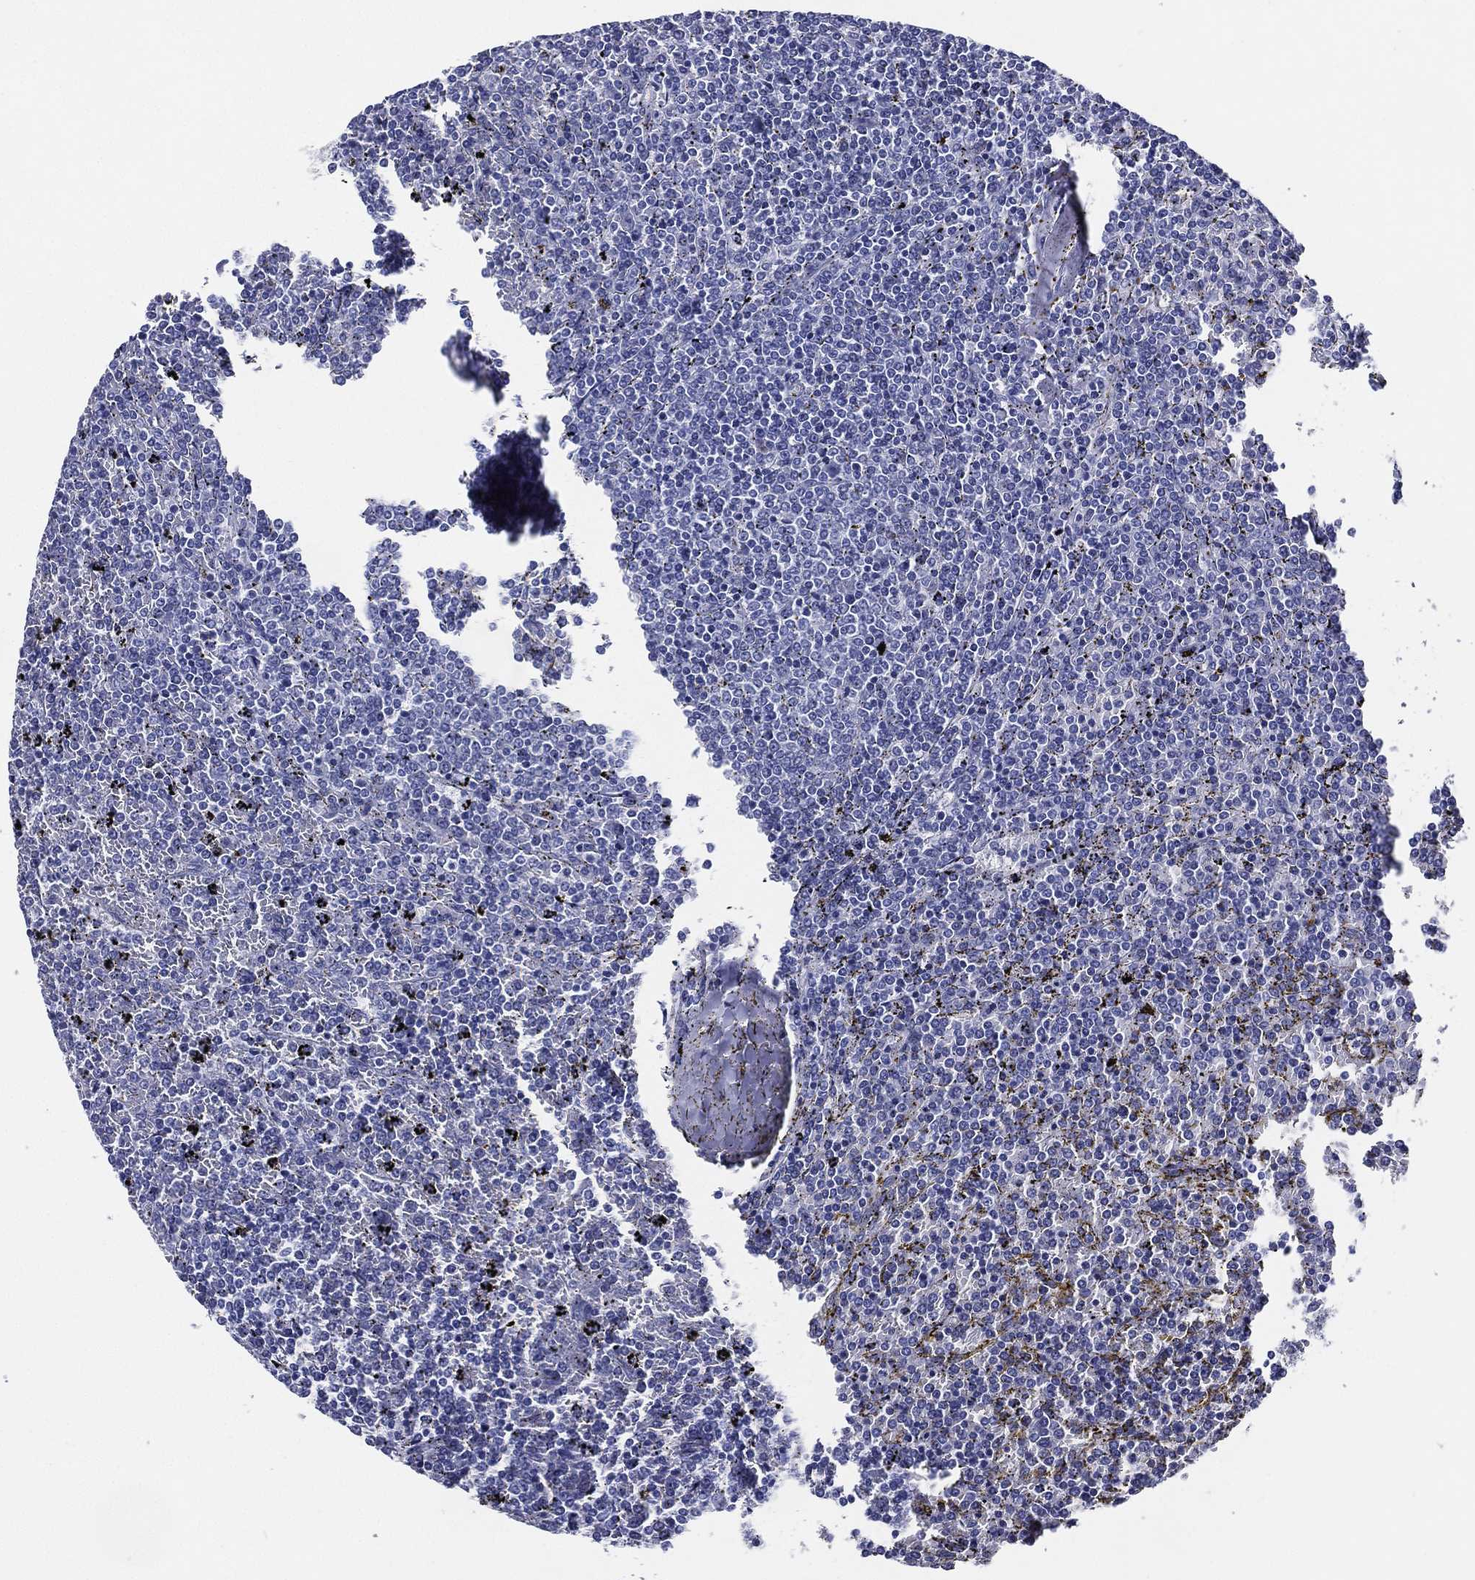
{"staining": {"intensity": "negative", "quantity": "none", "location": "none"}, "tissue": "lymphoma", "cell_type": "Tumor cells", "image_type": "cancer", "snomed": [{"axis": "morphology", "description": "Malignant lymphoma, non-Hodgkin's type, Low grade"}, {"axis": "topography", "description": "Spleen"}], "caption": "This photomicrograph is of lymphoma stained with immunohistochemistry to label a protein in brown with the nuclei are counter-stained blue. There is no staining in tumor cells.", "gene": "ACE2", "patient": {"sex": "female", "age": 77}}